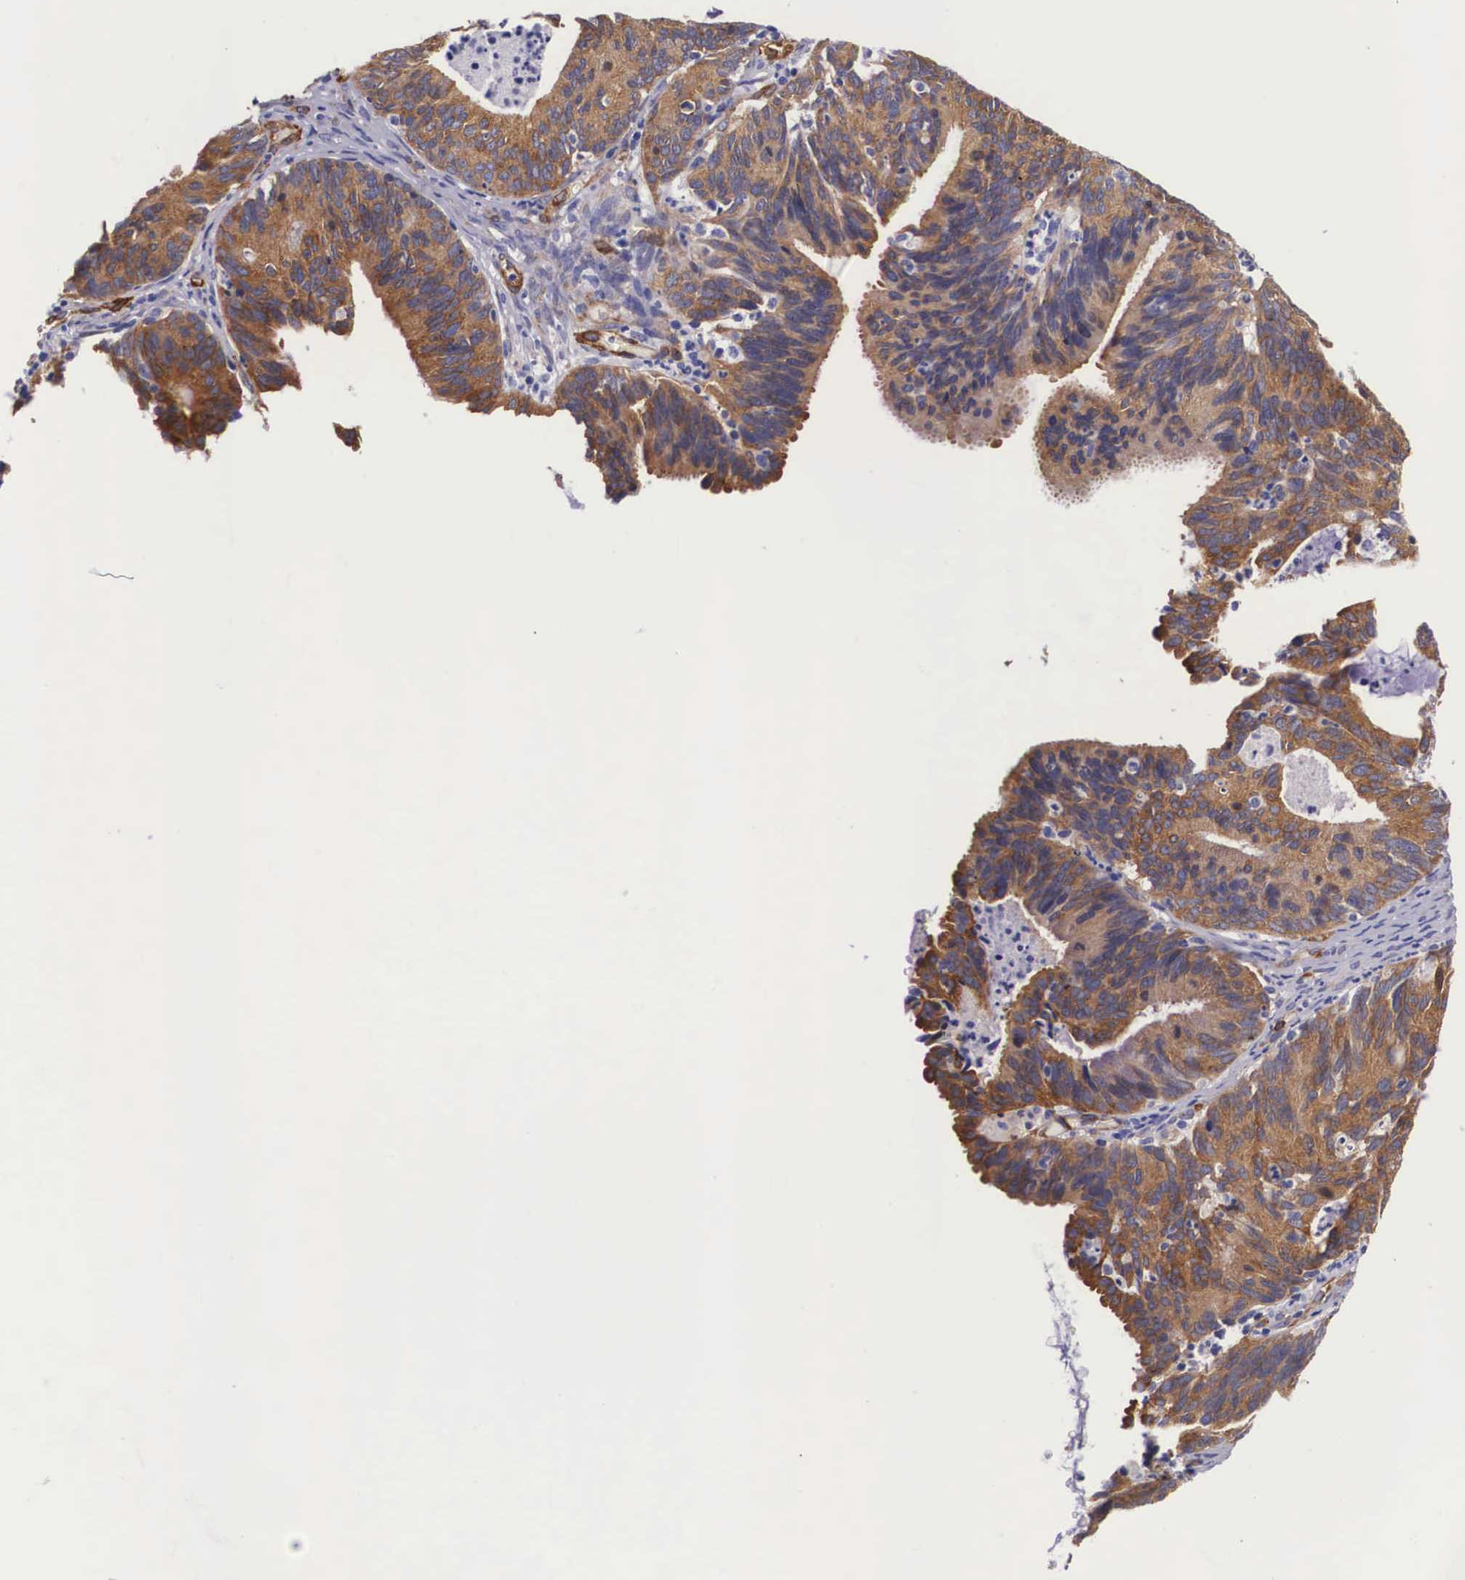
{"staining": {"intensity": "strong", "quantity": ">75%", "location": "cytoplasmic/membranous"}, "tissue": "ovarian cancer", "cell_type": "Tumor cells", "image_type": "cancer", "snomed": [{"axis": "morphology", "description": "Carcinoma, endometroid"}, {"axis": "topography", "description": "Ovary"}], "caption": "Immunohistochemical staining of endometroid carcinoma (ovarian) demonstrates strong cytoplasmic/membranous protein expression in about >75% of tumor cells.", "gene": "BCAR1", "patient": {"sex": "female", "age": 52}}